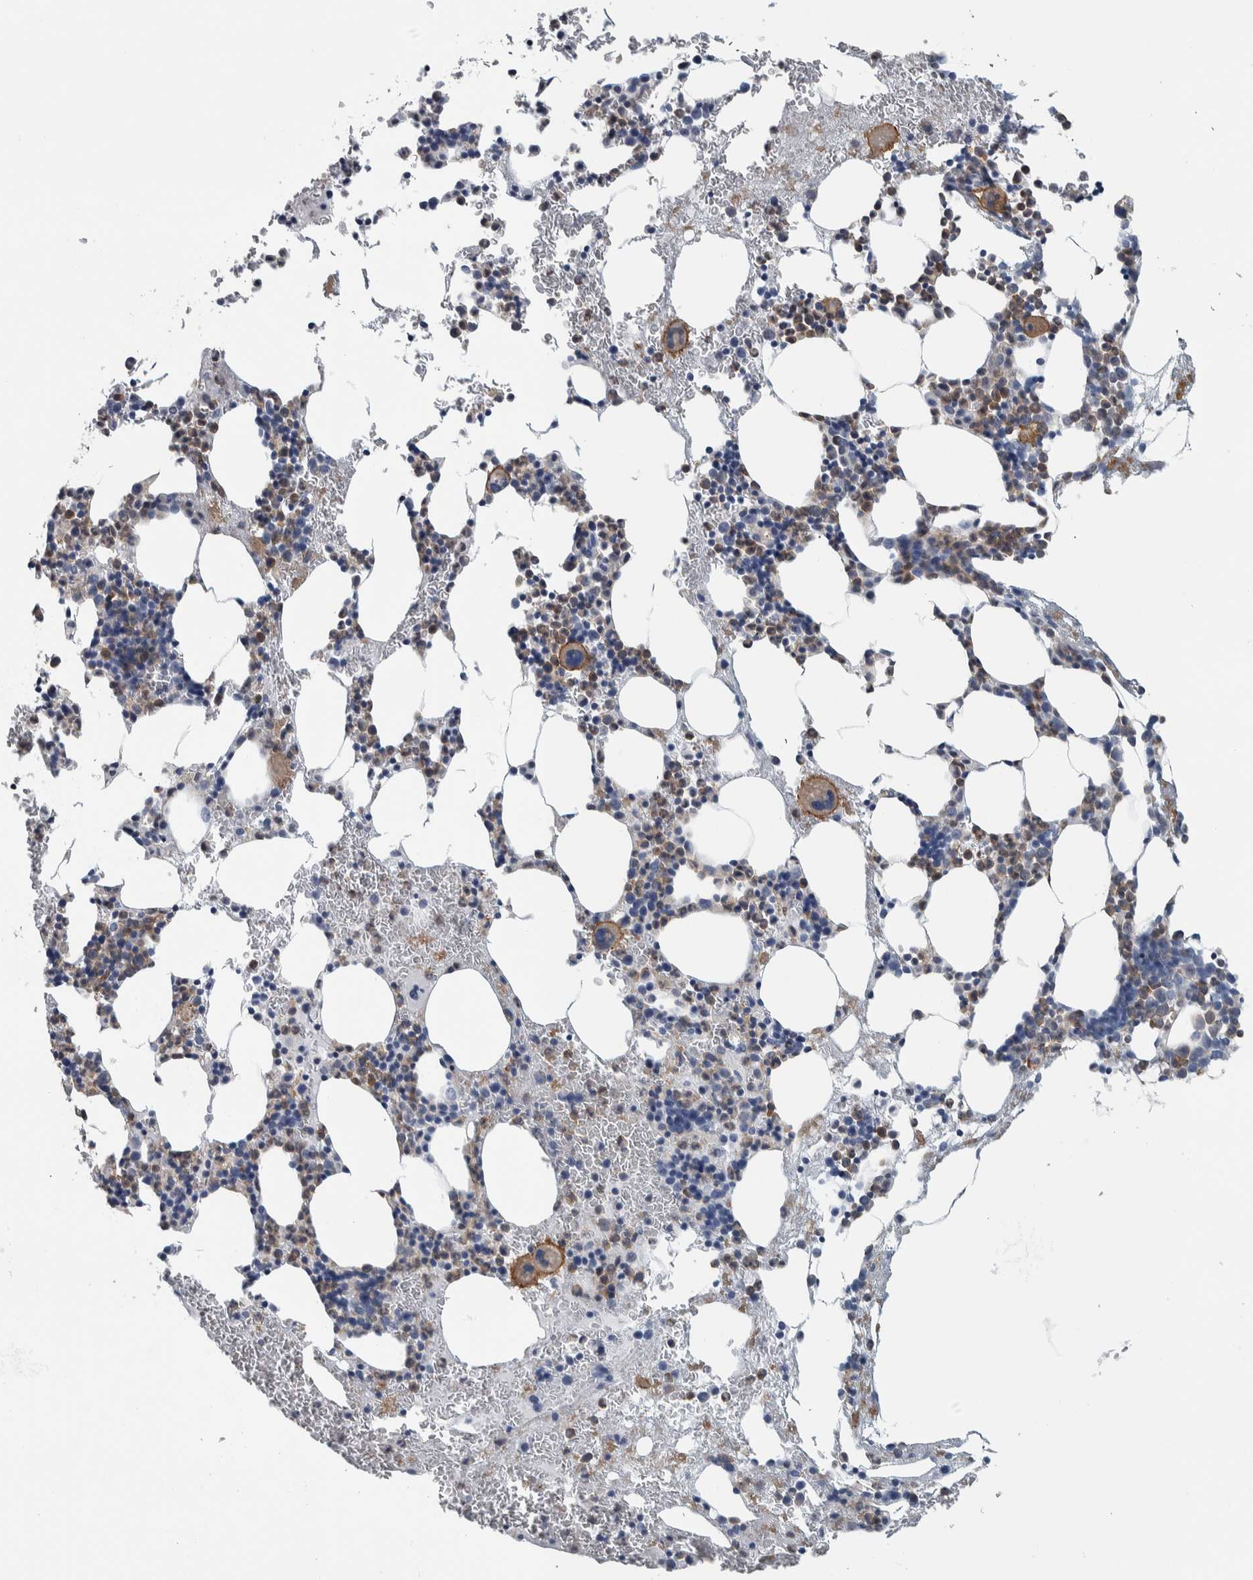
{"staining": {"intensity": "moderate", "quantity": "<25%", "location": "cytoplasmic/membranous"}, "tissue": "bone marrow", "cell_type": "Hematopoietic cells", "image_type": "normal", "snomed": [{"axis": "morphology", "description": "Normal tissue, NOS"}, {"axis": "morphology", "description": "Inflammation, NOS"}, {"axis": "topography", "description": "Bone marrow"}], "caption": "The histopathology image shows immunohistochemical staining of unremarkable bone marrow. There is moderate cytoplasmic/membranous expression is present in approximately <25% of hematopoietic cells.", "gene": "SKAP2", "patient": {"sex": "female", "age": 67}}